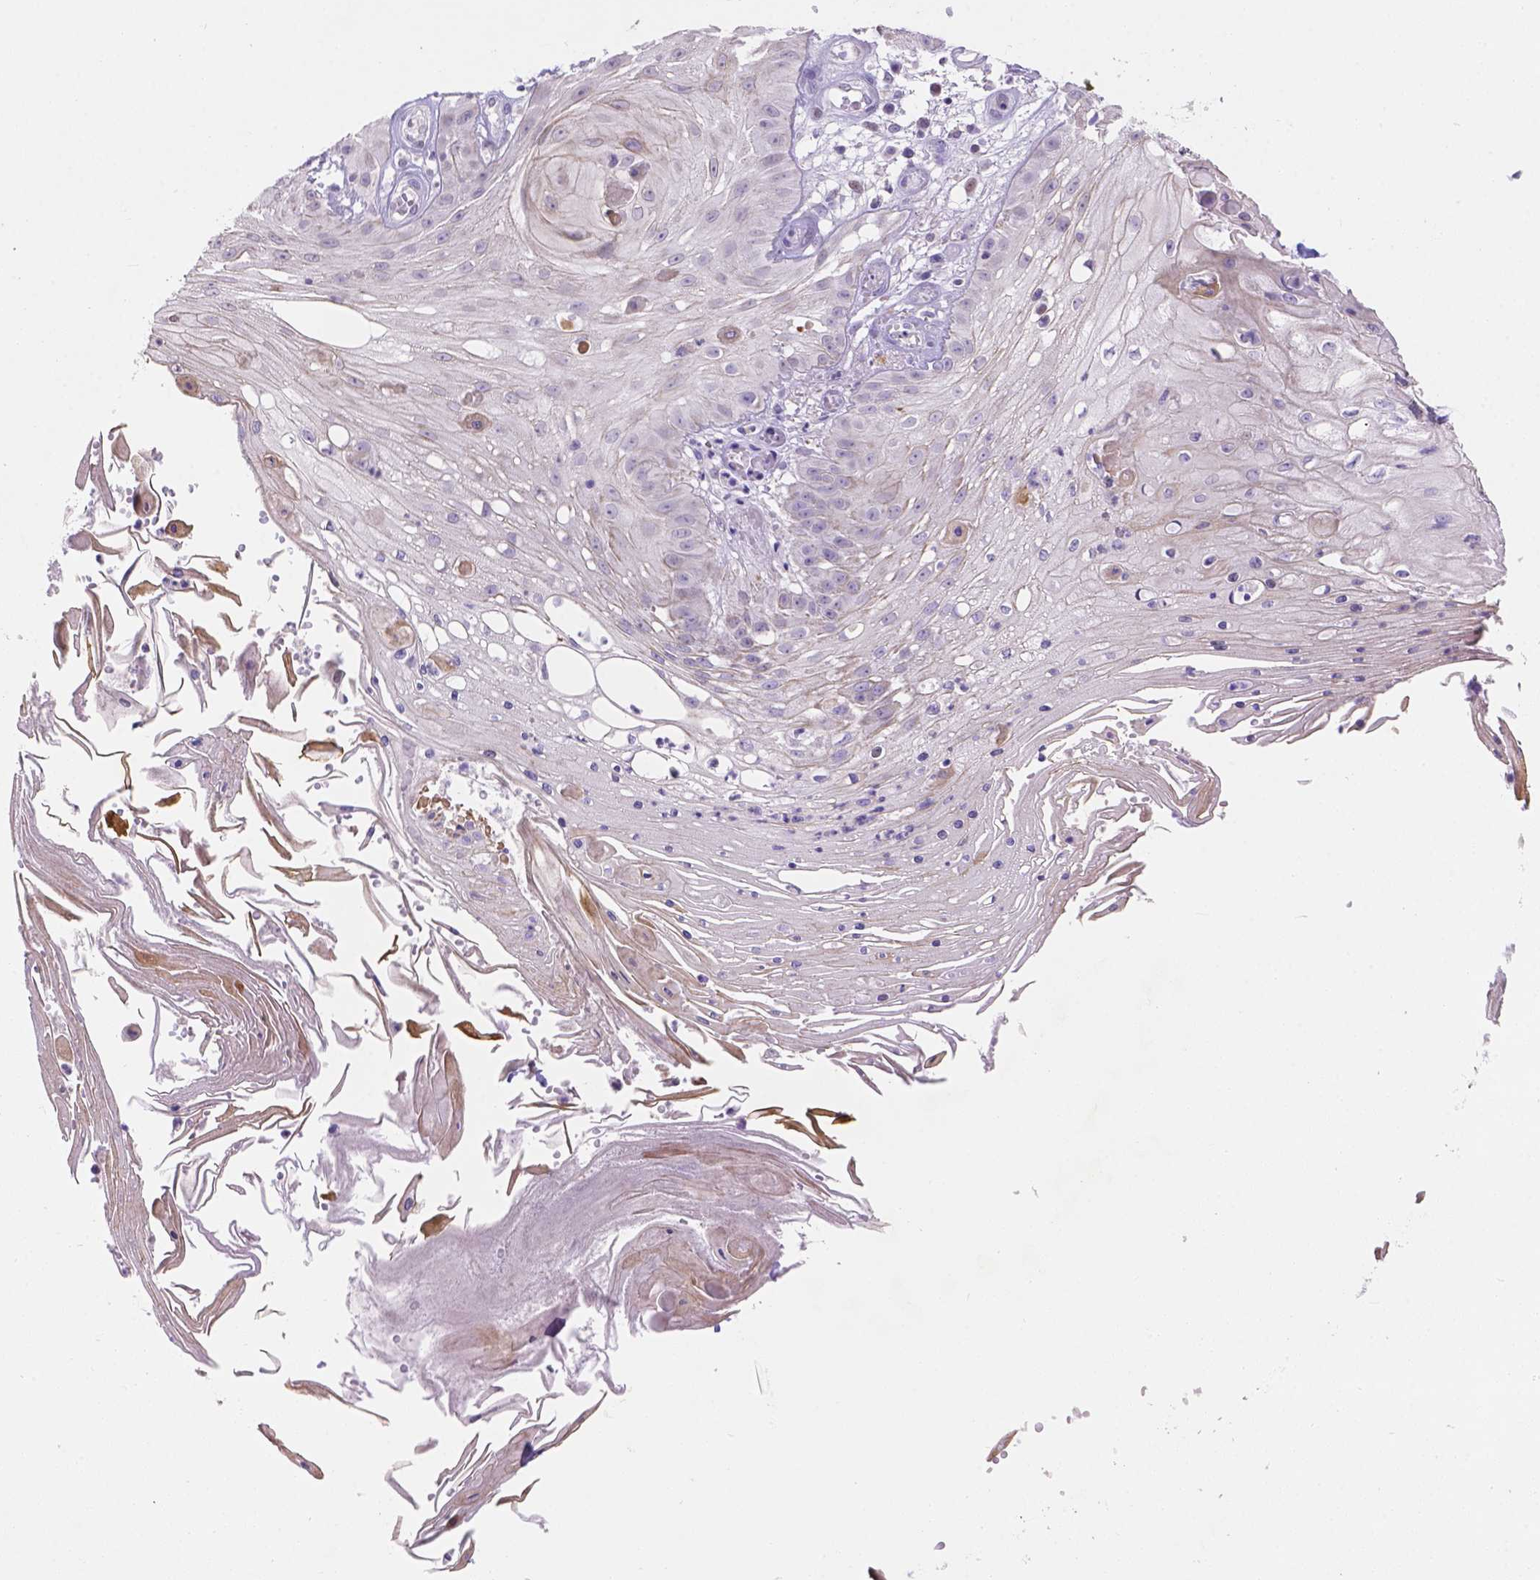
{"staining": {"intensity": "negative", "quantity": "none", "location": "none"}, "tissue": "skin cancer", "cell_type": "Tumor cells", "image_type": "cancer", "snomed": [{"axis": "morphology", "description": "Squamous cell carcinoma, NOS"}, {"axis": "topography", "description": "Skin"}], "caption": "Immunohistochemical staining of human skin cancer (squamous cell carcinoma) reveals no significant staining in tumor cells.", "gene": "DMWD", "patient": {"sex": "male", "age": 70}}